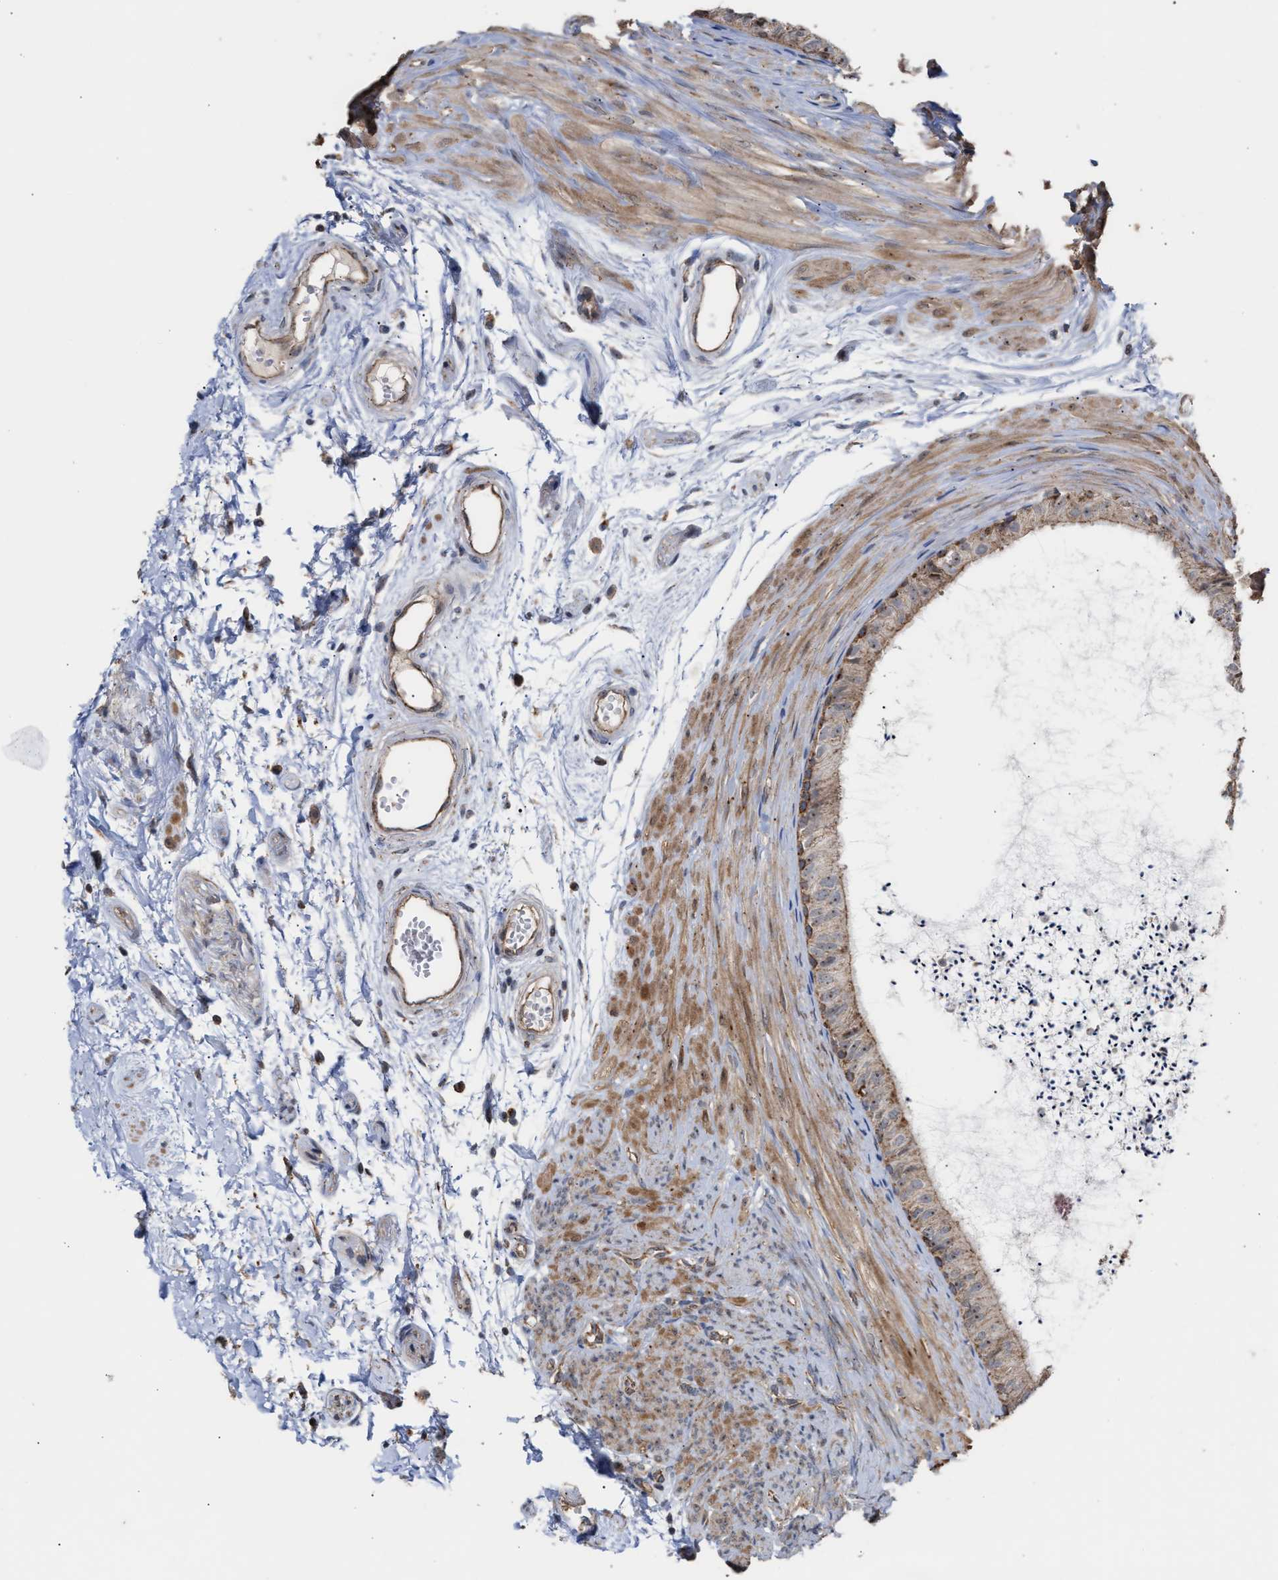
{"staining": {"intensity": "moderate", "quantity": ">75%", "location": "cytoplasmic/membranous,nuclear"}, "tissue": "epididymis", "cell_type": "Glandular cells", "image_type": "normal", "snomed": [{"axis": "morphology", "description": "Normal tissue, NOS"}, {"axis": "topography", "description": "Epididymis"}], "caption": "IHC of normal epididymis reveals medium levels of moderate cytoplasmic/membranous,nuclear positivity in about >75% of glandular cells.", "gene": "EXOSC2", "patient": {"sex": "male", "age": 56}}